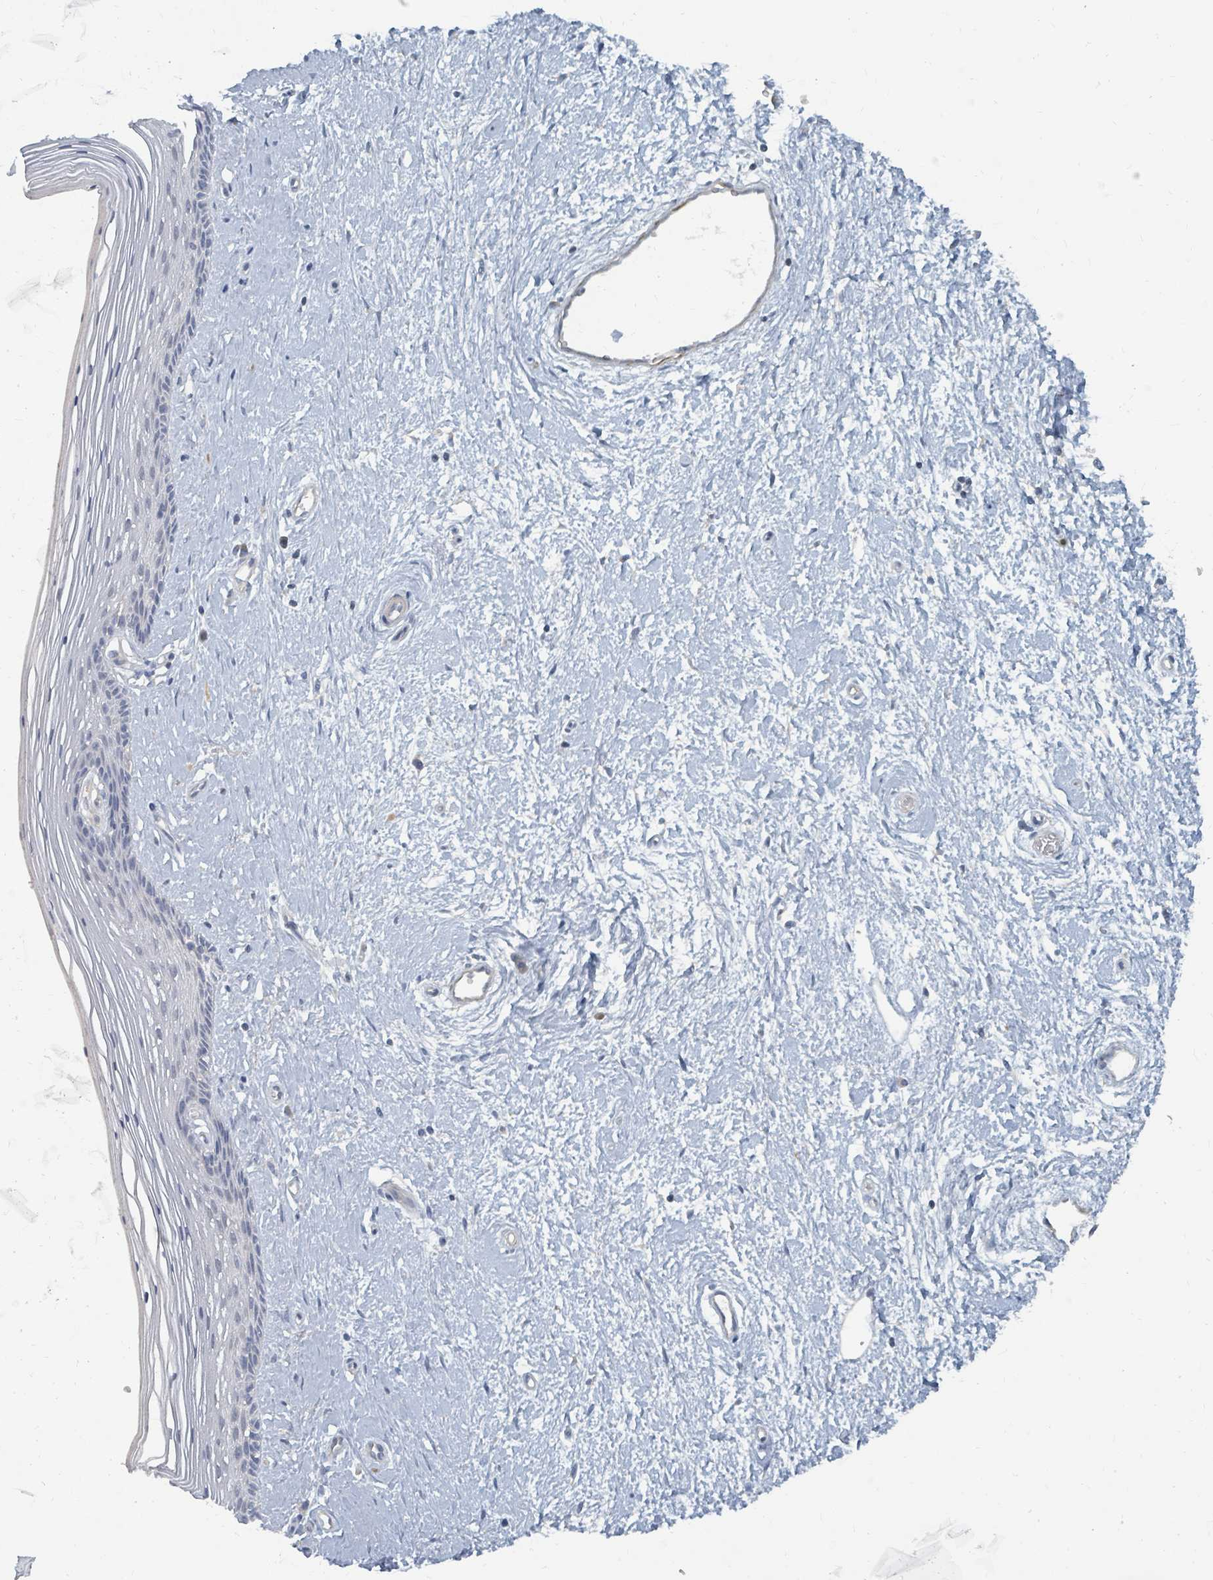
{"staining": {"intensity": "negative", "quantity": "none", "location": "none"}, "tissue": "vagina", "cell_type": "Squamous epithelial cells", "image_type": "normal", "snomed": [{"axis": "morphology", "description": "Normal tissue, NOS"}, {"axis": "topography", "description": "Vagina"}], "caption": "This is an immunohistochemistry histopathology image of normal human vagina. There is no staining in squamous epithelial cells.", "gene": "ARGFX", "patient": {"sex": "female", "age": 46}}